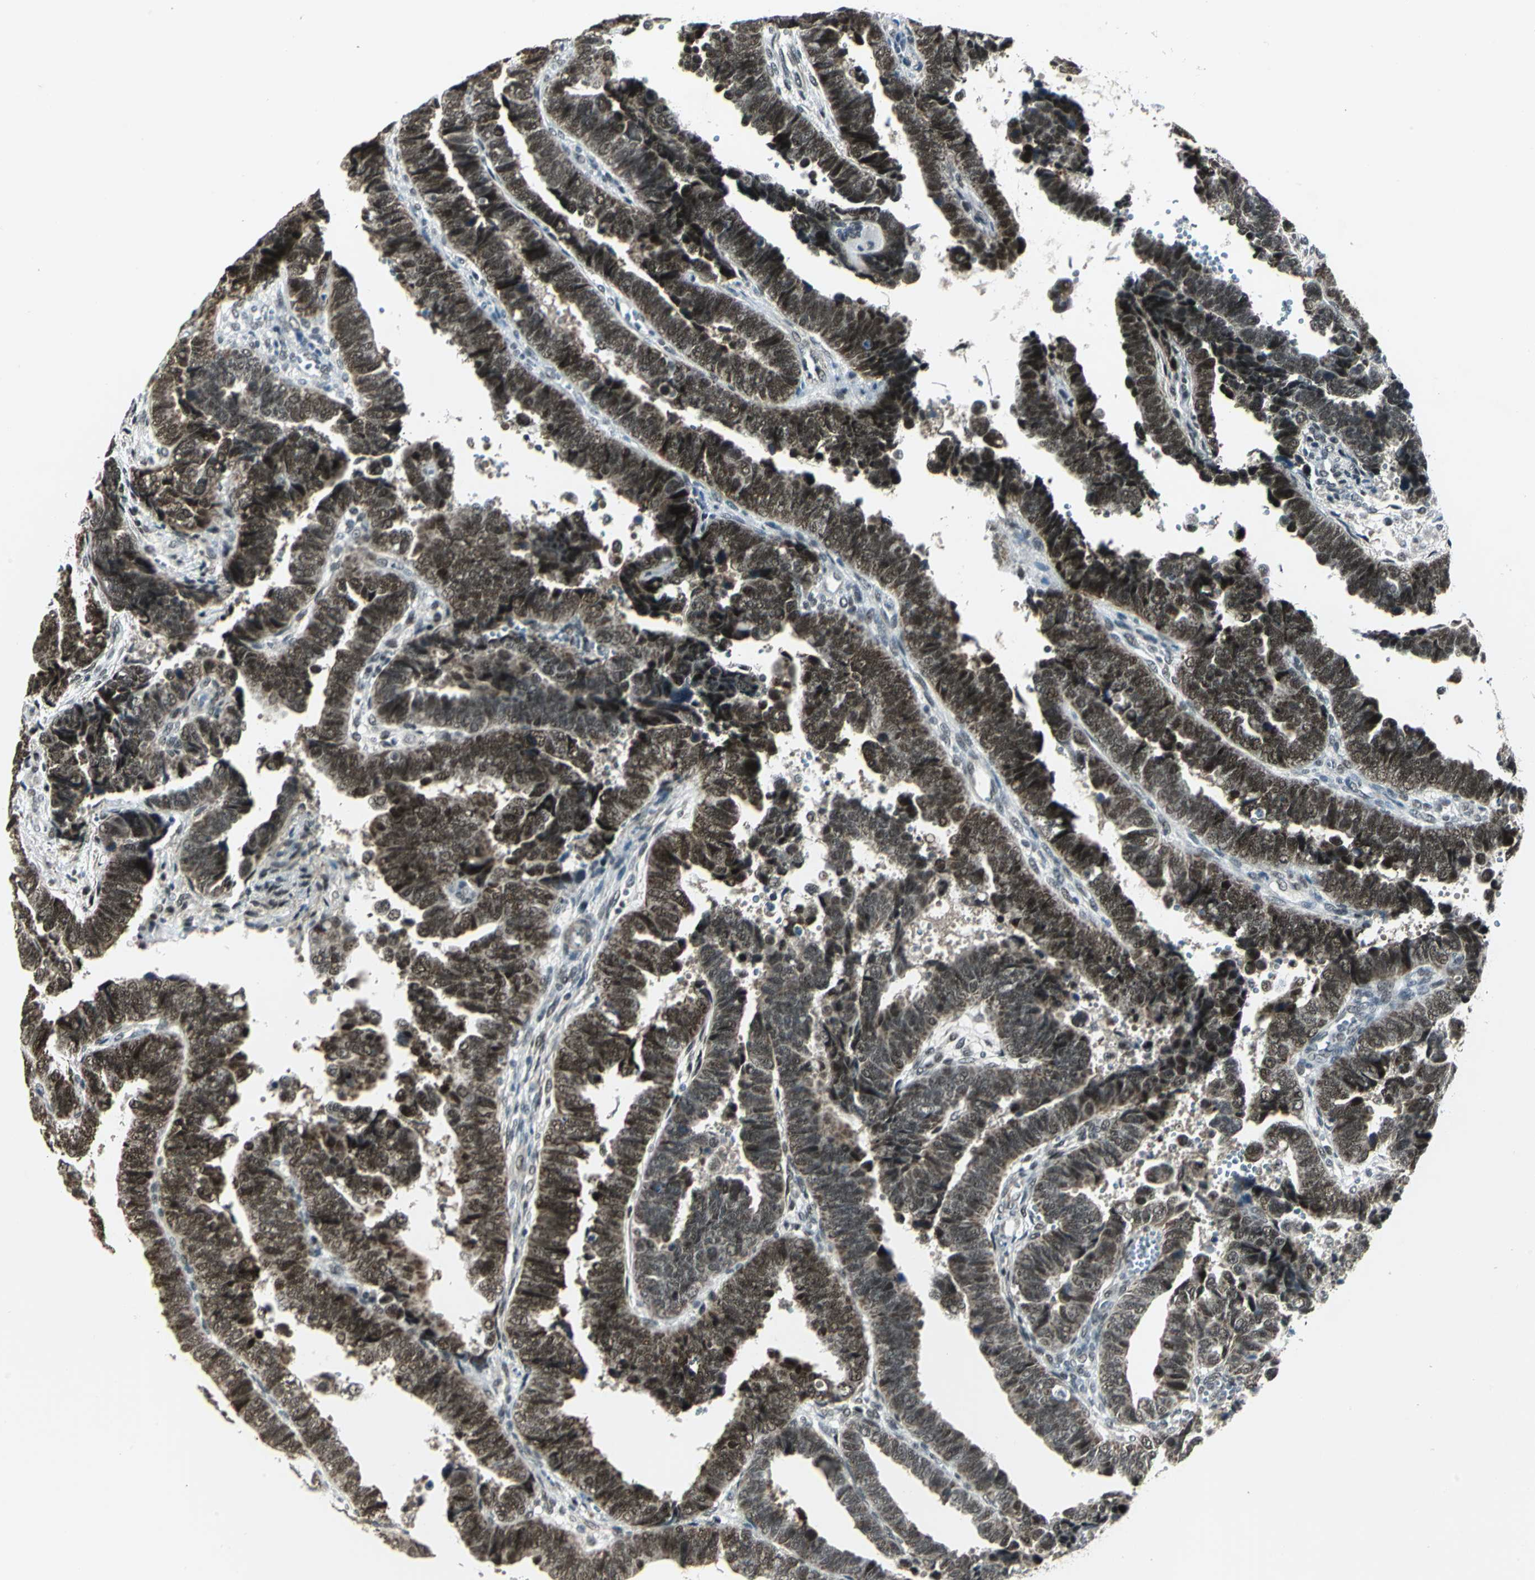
{"staining": {"intensity": "moderate", "quantity": "25%-75%", "location": "cytoplasmic/membranous,nuclear"}, "tissue": "endometrial cancer", "cell_type": "Tumor cells", "image_type": "cancer", "snomed": [{"axis": "morphology", "description": "Adenocarcinoma, NOS"}, {"axis": "topography", "description": "Endometrium"}], "caption": "Protein staining of endometrial cancer tissue demonstrates moderate cytoplasmic/membranous and nuclear positivity in approximately 25%-75% of tumor cells. The staining was performed using DAB (3,3'-diaminobenzidine) to visualize the protein expression in brown, while the nuclei were stained in blue with hematoxylin (Magnification: 20x).", "gene": "MTA1", "patient": {"sex": "female", "age": 75}}